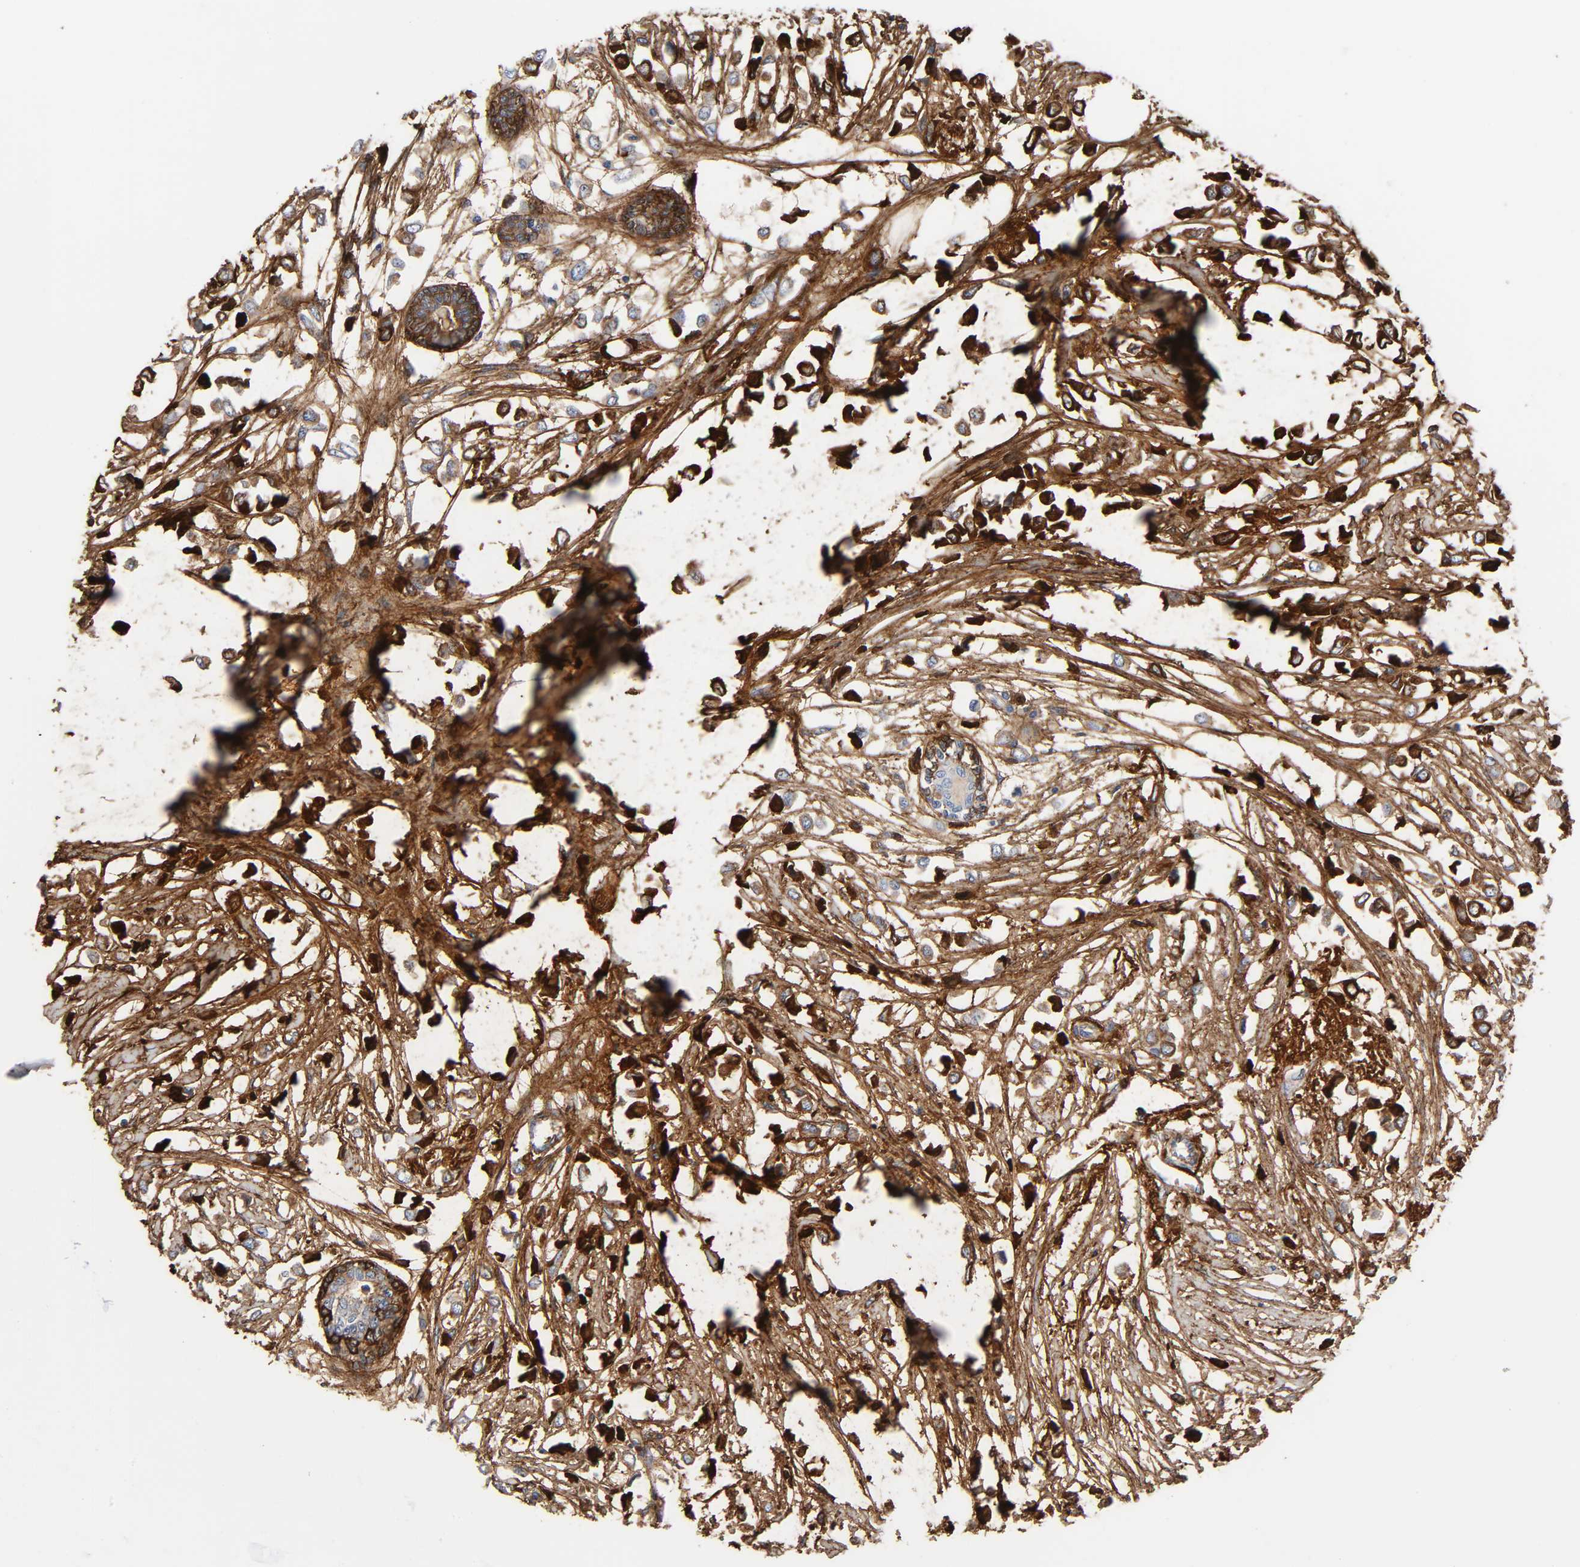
{"staining": {"intensity": "strong", "quantity": "25%-75%", "location": "cytoplasmic/membranous"}, "tissue": "breast cancer", "cell_type": "Tumor cells", "image_type": "cancer", "snomed": [{"axis": "morphology", "description": "Lobular carcinoma"}, {"axis": "topography", "description": "Breast"}], "caption": "The histopathology image shows a brown stain indicating the presence of a protein in the cytoplasmic/membranous of tumor cells in lobular carcinoma (breast). (DAB (3,3'-diaminobenzidine) IHC, brown staining for protein, blue staining for nuclei).", "gene": "FBLN1", "patient": {"sex": "female", "age": 51}}